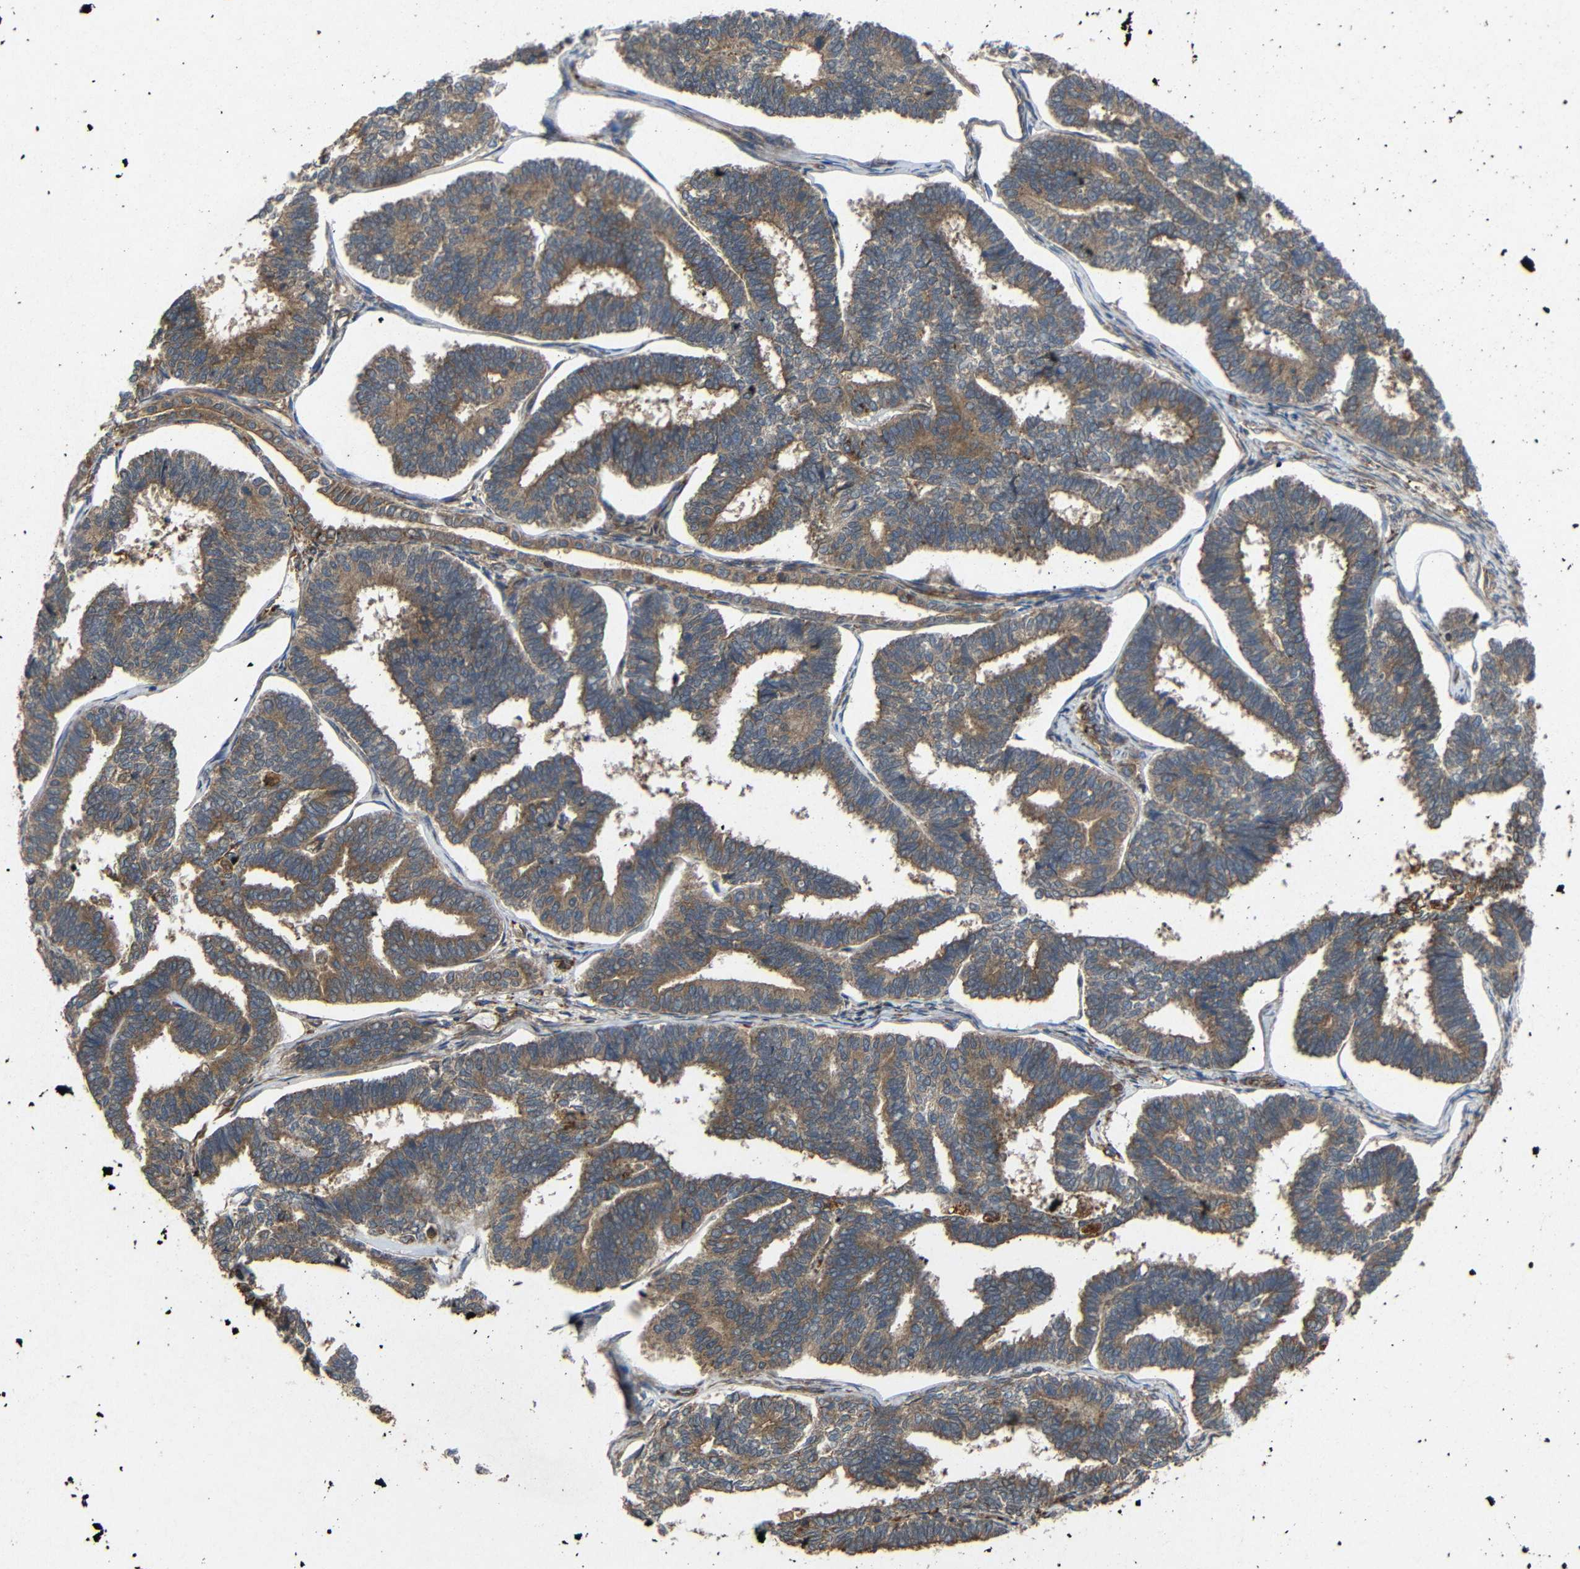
{"staining": {"intensity": "moderate", "quantity": ">75%", "location": "cytoplasmic/membranous"}, "tissue": "endometrial cancer", "cell_type": "Tumor cells", "image_type": "cancer", "snomed": [{"axis": "morphology", "description": "Adenocarcinoma, NOS"}, {"axis": "topography", "description": "Endometrium"}], "caption": "Human adenocarcinoma (endometrial) stained for a protein (brown) exhibits moderate cytoplasmic/membranous positive expression in about >75% of tumor cells.", "gene": "EIF2S1", "patient": {"sex": "female", "age": 70}}